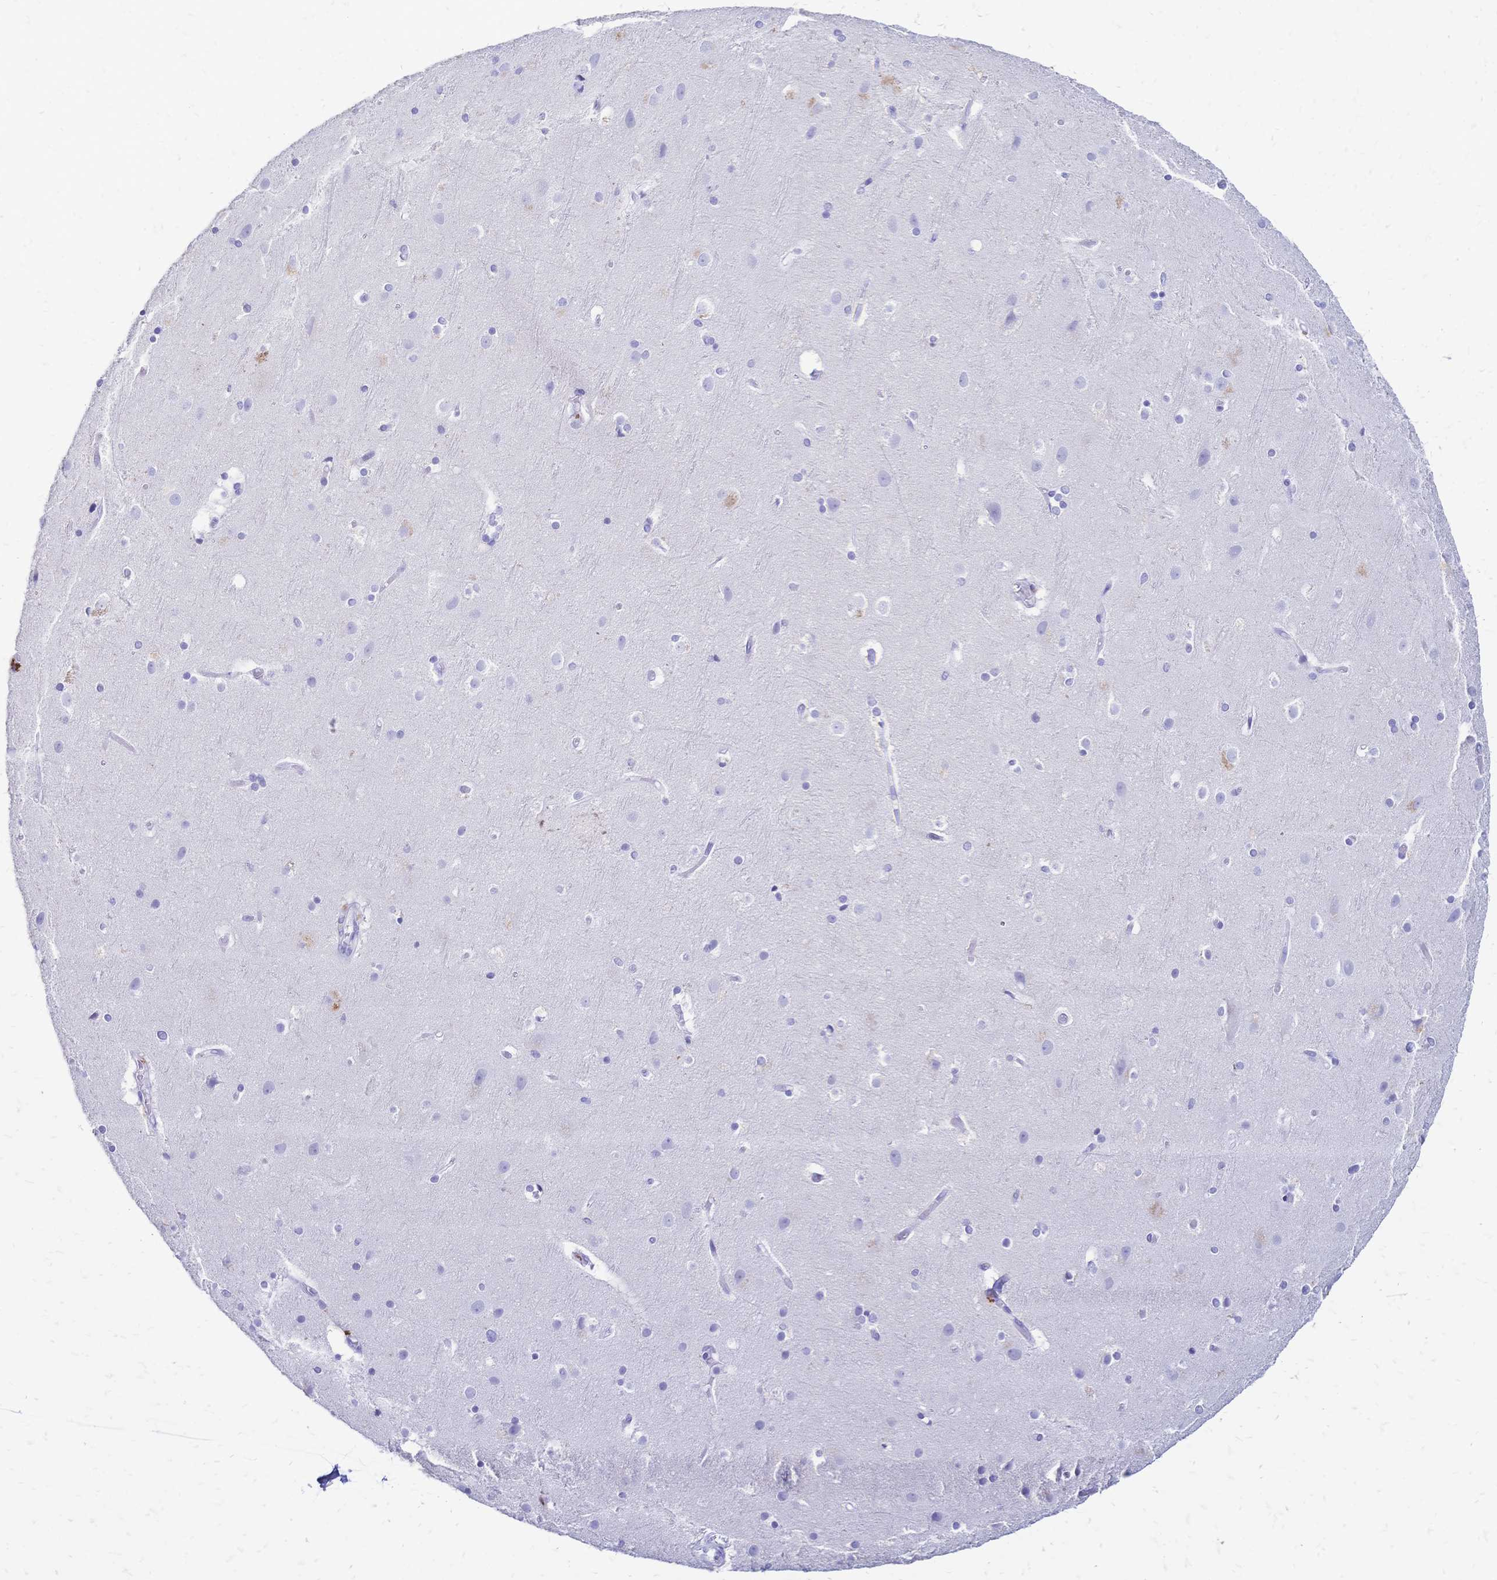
{"staining": {"intensity": "negative", "quantity": "none", "location": "none"}, "tissue": "cerebral cortex", "cell_type": "Endothelial cells", "image_type": "normal", "snomed": [{"axis": "morphology", "description": "Normal tissue, NOS"}, {"axis": "topography", "description": "Cerebral cortex"}], "caption": "High power microscopy micrograph of an immunohistochemistry (IHC) micrograph of benign cerebral cortex, revealing no significant staining in endothelial cells. (IHC, brightfield microscopy, high magnification).", "gene": "FA2H", "patient": {"sex": "female", "age": 52}}